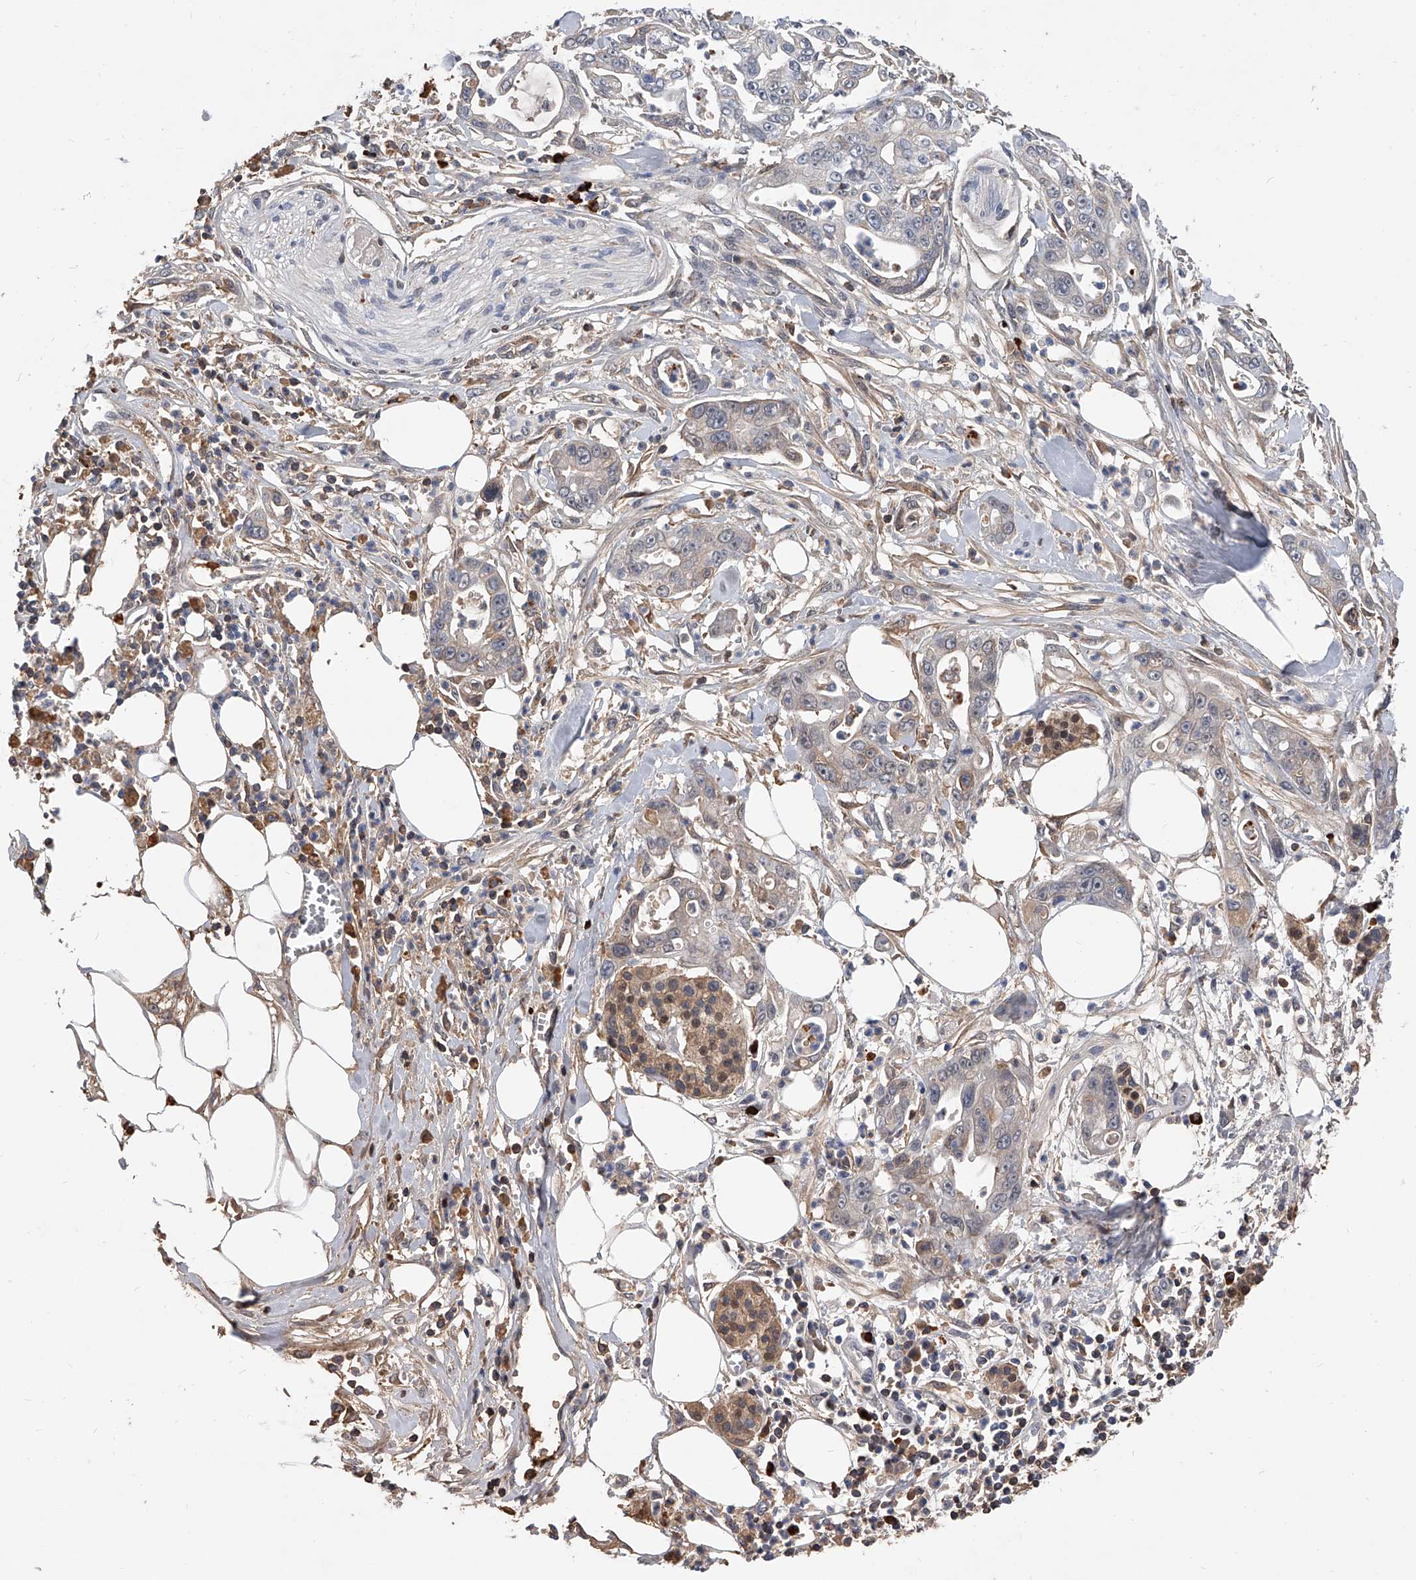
{"staining": {"intensity": "weak", "quantity": "<25%", "location": "cytoplasmic/membranous"}, "tissue": "pancreatic cancer", "cell_type": "Tumor cells", "image_type": "cancer", "snomed": [{"axis": "morphology", "description": "Adenocarcinoma, NOS"}, {"axis": "topography", "description": "Pancreas"}], "caption": "Tumor cells are negative for brown protein staining in pancreatic adenocarcinoma. Brightfield microscopy of immunohistochemistry stained with DAB (brown) and hematoxylin (blue), captured at high magnification.", "gene": "ZNF25", "patient": {"sex": "male", "age": 68}}